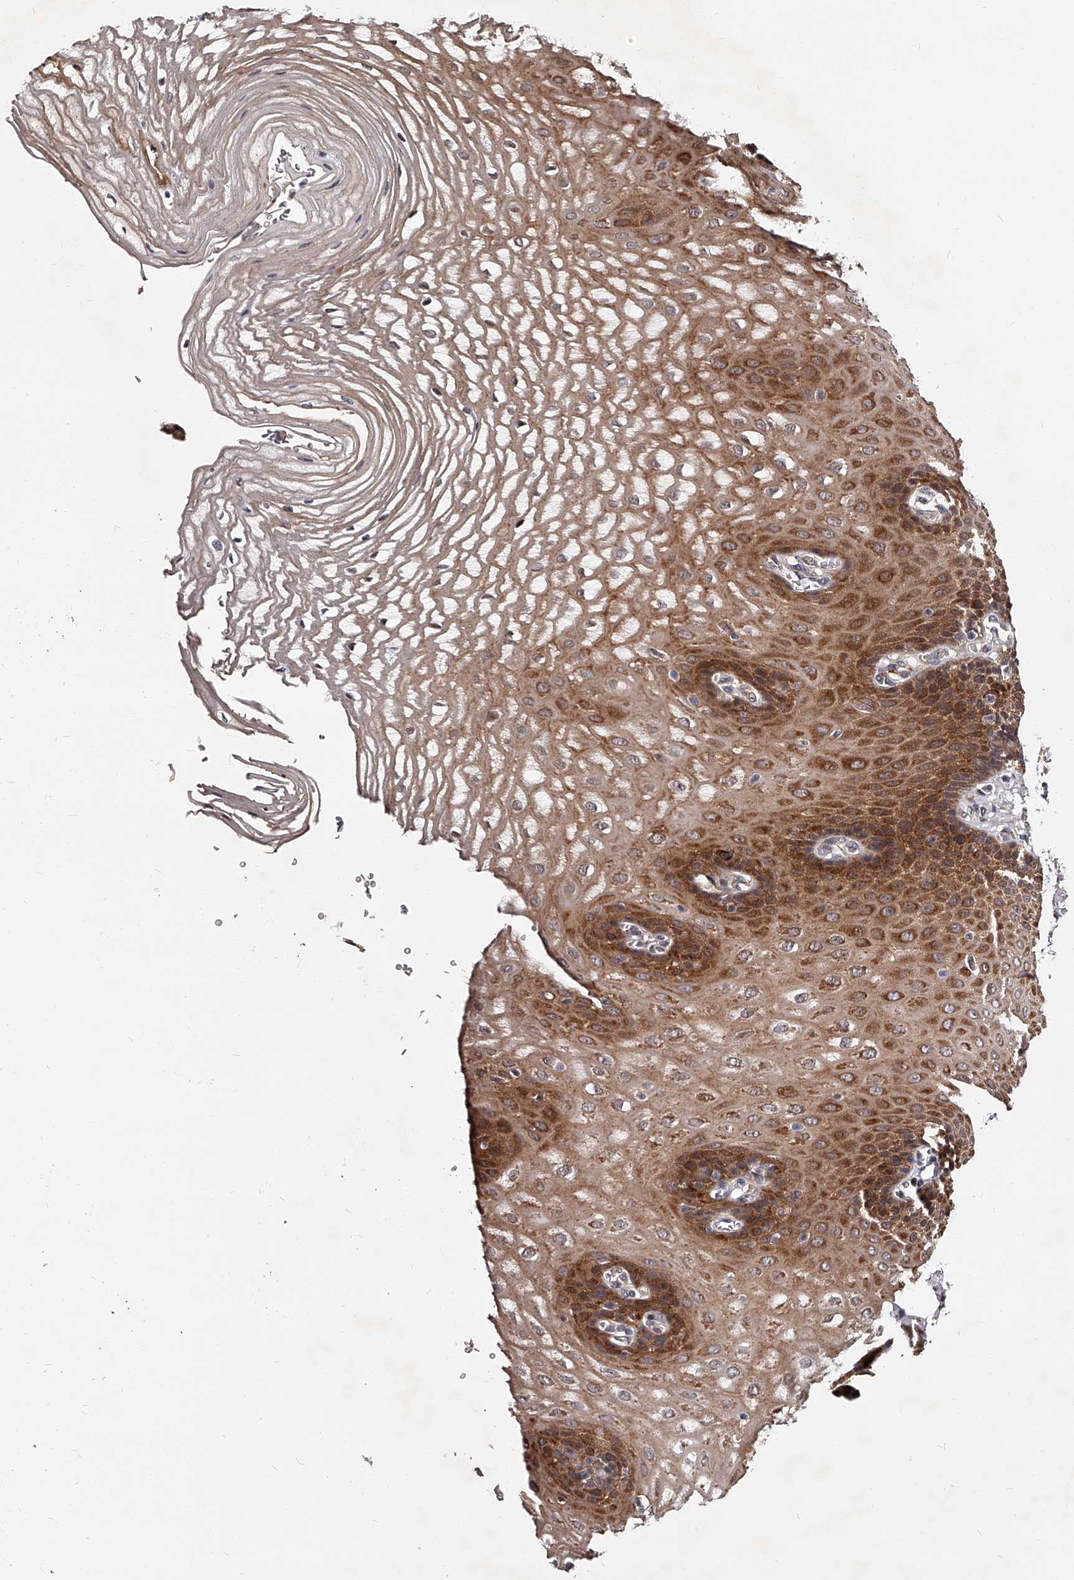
{"staining": {"intensity": "strong", "quantity": ">75%", "location": "cytoplasmic/membranous"}, "tissue": "esophagus", "cell_type": "Squamous epithelial cells", "image_type": "normal", "snomed": [{"axis": "morphology", "description": "Normal tissue, NOS"}, {"axis": "topography", "description": "Esophagus"}], "caption": "Immunohistochemistry image of unremarkable esophagus: human esophagus stained using immunohistochemistry (IHC) exhibits high levels of strong protein expression localized specifically in the cytoplasmic/membranous of squamous epithelial cells, appearing as a cytoplasmic/membranous brown color.", "gene": "RSC1A1", "patient": {"sex": "male", "age": 54}}